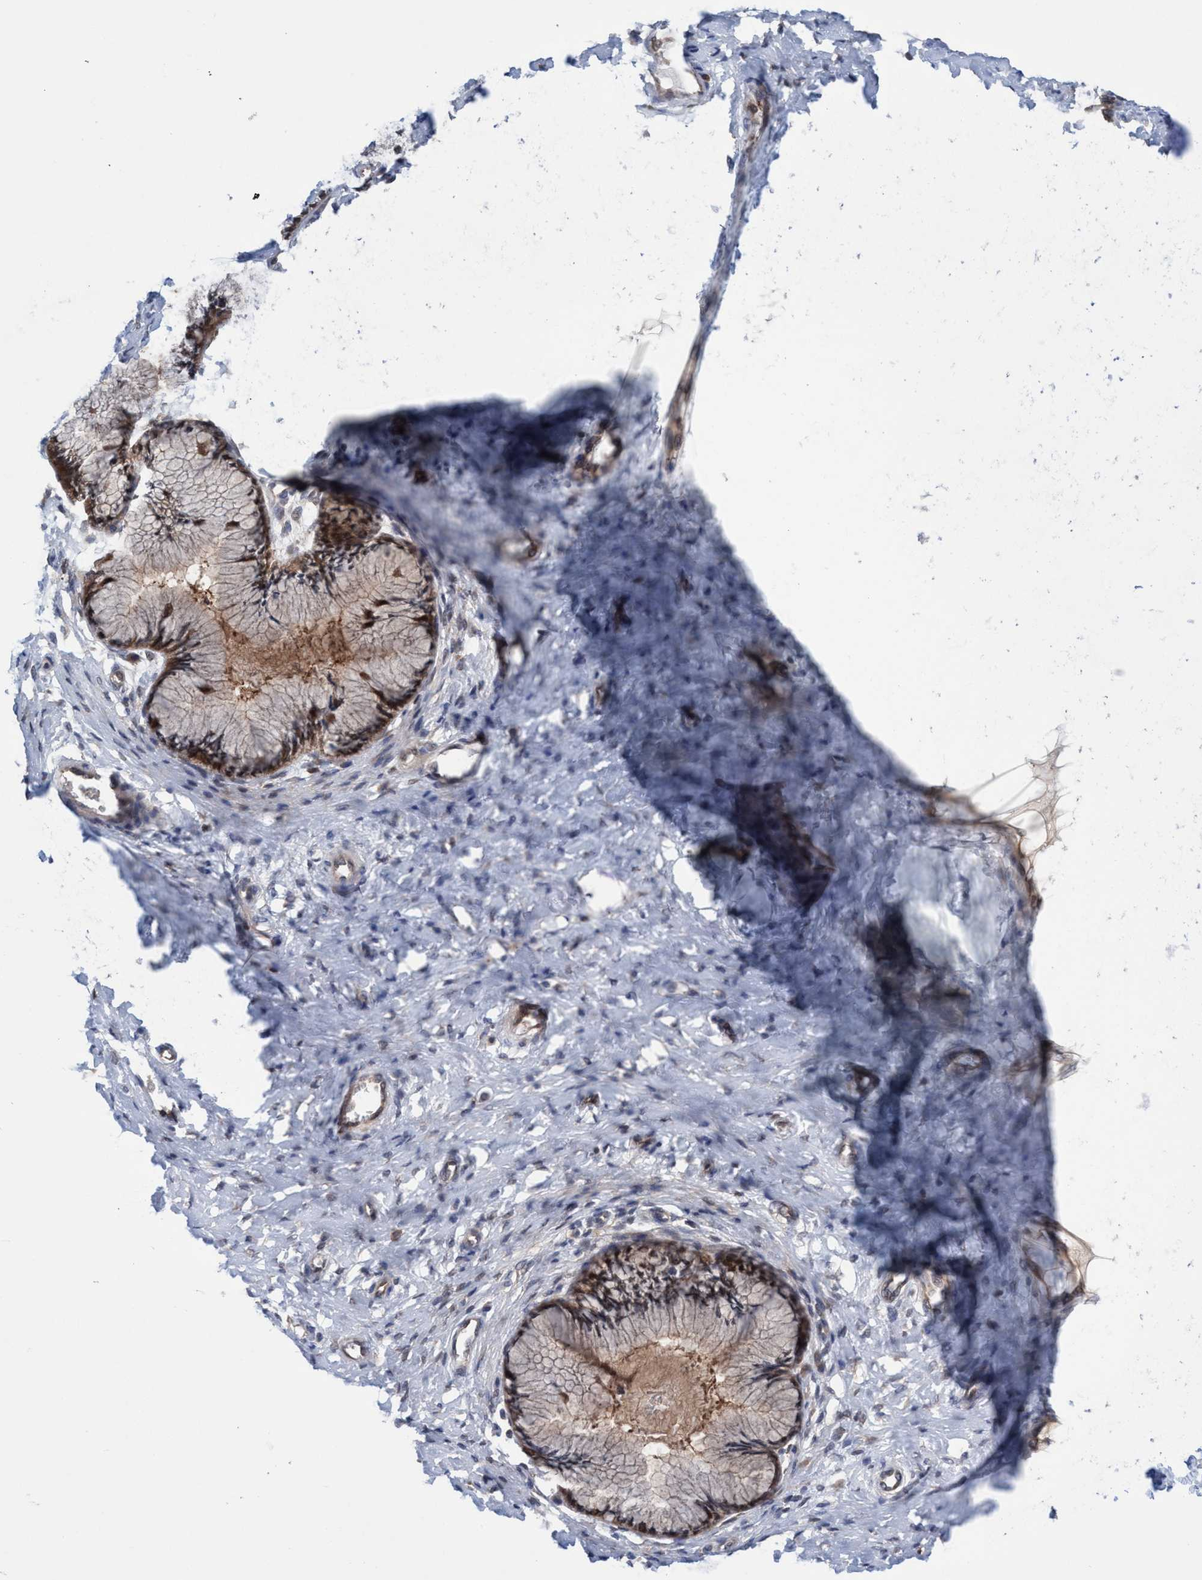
{"staining": {"intensity": "moderate", "quantity": ">75%", "location": "cytoplasmic/membranous,nuclear"}, "tissue": "cervix", "cell_type": "Glandular cells", "image_type": "normal", "snomed": [{"axis": "morphology", "description": "Normal tissue, NOS"}, {"axis": "topography", "description": "Cervix"}], "caption": "Immunohistochemical staining of unremarkable cervix displays moderate cytoplasmic/membranous,nuclear protein positivity in approximately >75% of glandular cells.", "gene": "GLOD4", "patient": {"sex": "female", "age": 55}}